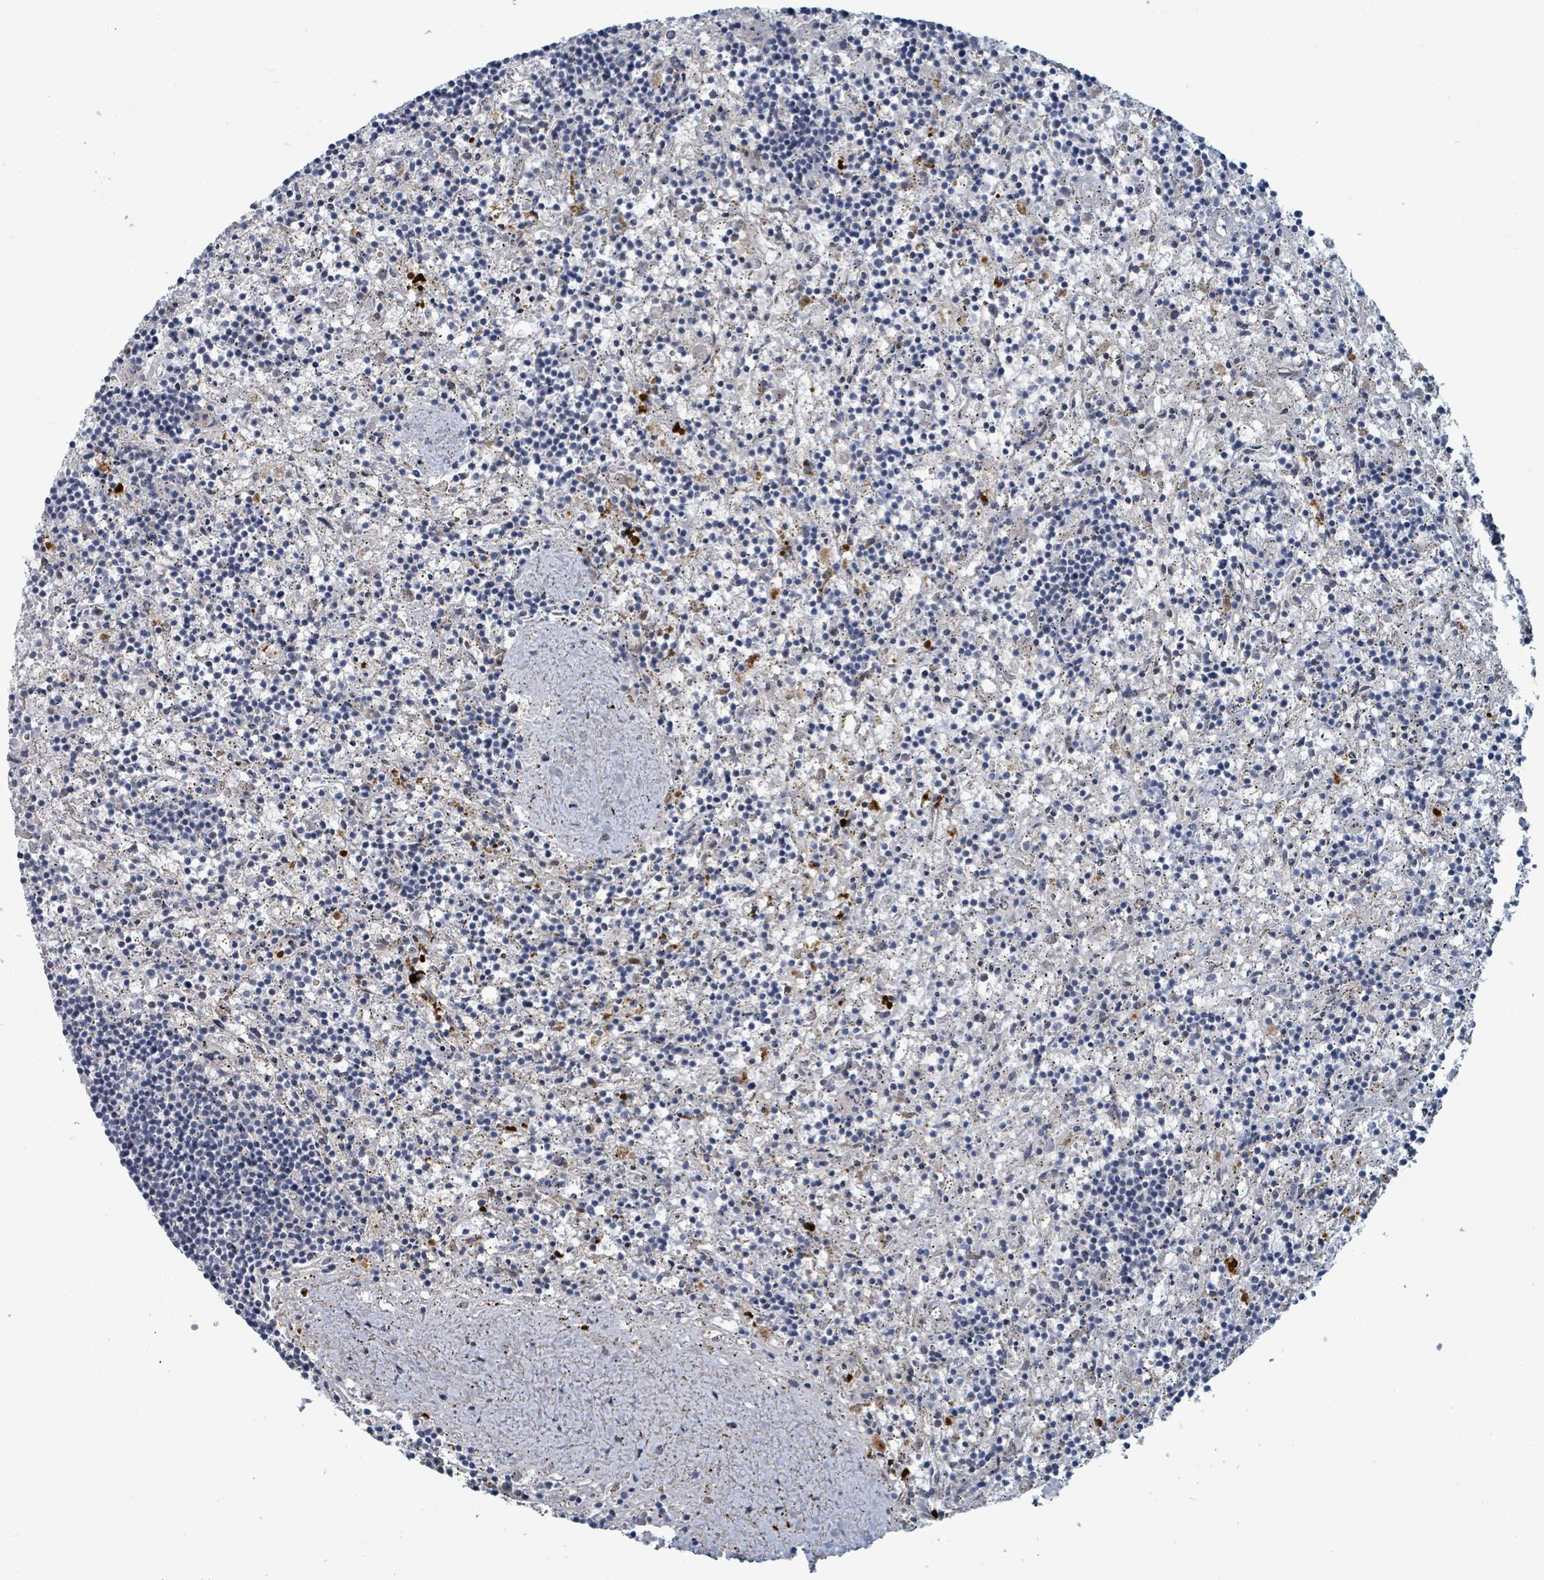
{"staining": {"intensity": "negative", "quantity": "none", "location": "none"}, "tissue": "lymphoma", "cell_type": "Tumor cells", "image_type": "cancer", "snomed": [{"axis": "morphology", "description": "Malignant lymphoma, non-Hodgkin's type, Low grade"}, {"axis": "topography", "description": "Spleen"}], "caption": "Immunohistochemistry (IHC) micrograph of human malignant lymphoma, non-Hodgkin's type (low-grade) stained for a protein (brown), which demonstrates no staining in tumor cells. Brightfield microscopy of IHC stained with DAB (brown) and hematoxylin (blue), captured at high magnification.", "gene": "TRDMT1", "patient": {"sex": "male", "age": 76}}